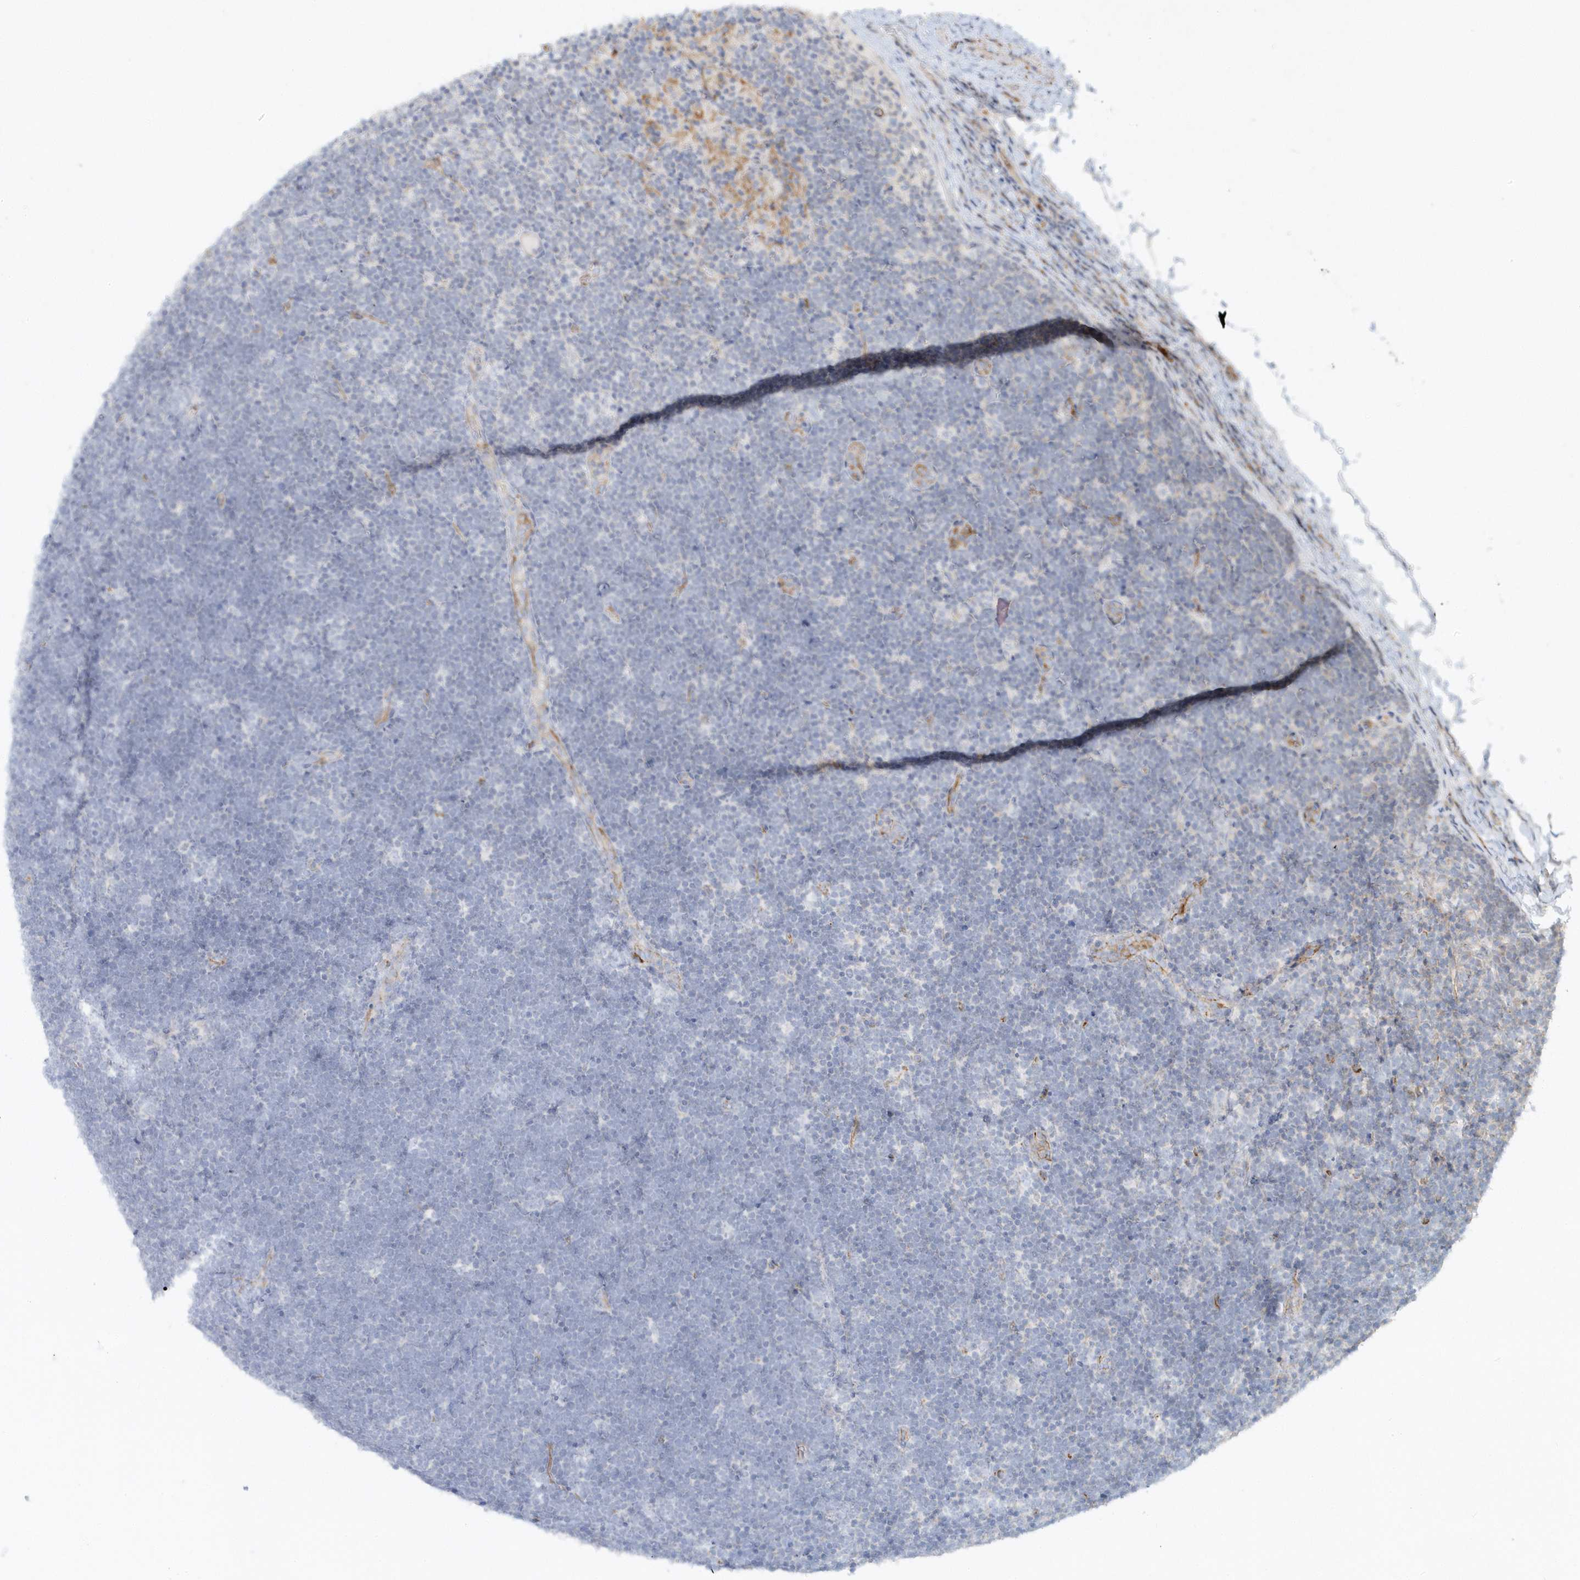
{"staining": {"intensity": "negative", "quantity": "none", "location": "none"}, "tissue": "lymphoma", "cell_type": "Tumor cells", "image_type": "cancer", "snomed": [{"axis": "morphology", "description": "Malignant lymphoma, non-Hodgkin's type, High grade"}, {"axis": "topography", "description": "Lymph node"}], "caption": "IHC of human lymphoma demonstrates no staining in tumor cells.", "gene": "DNAH1", "patient": {"sex": "male", "age": 13}}